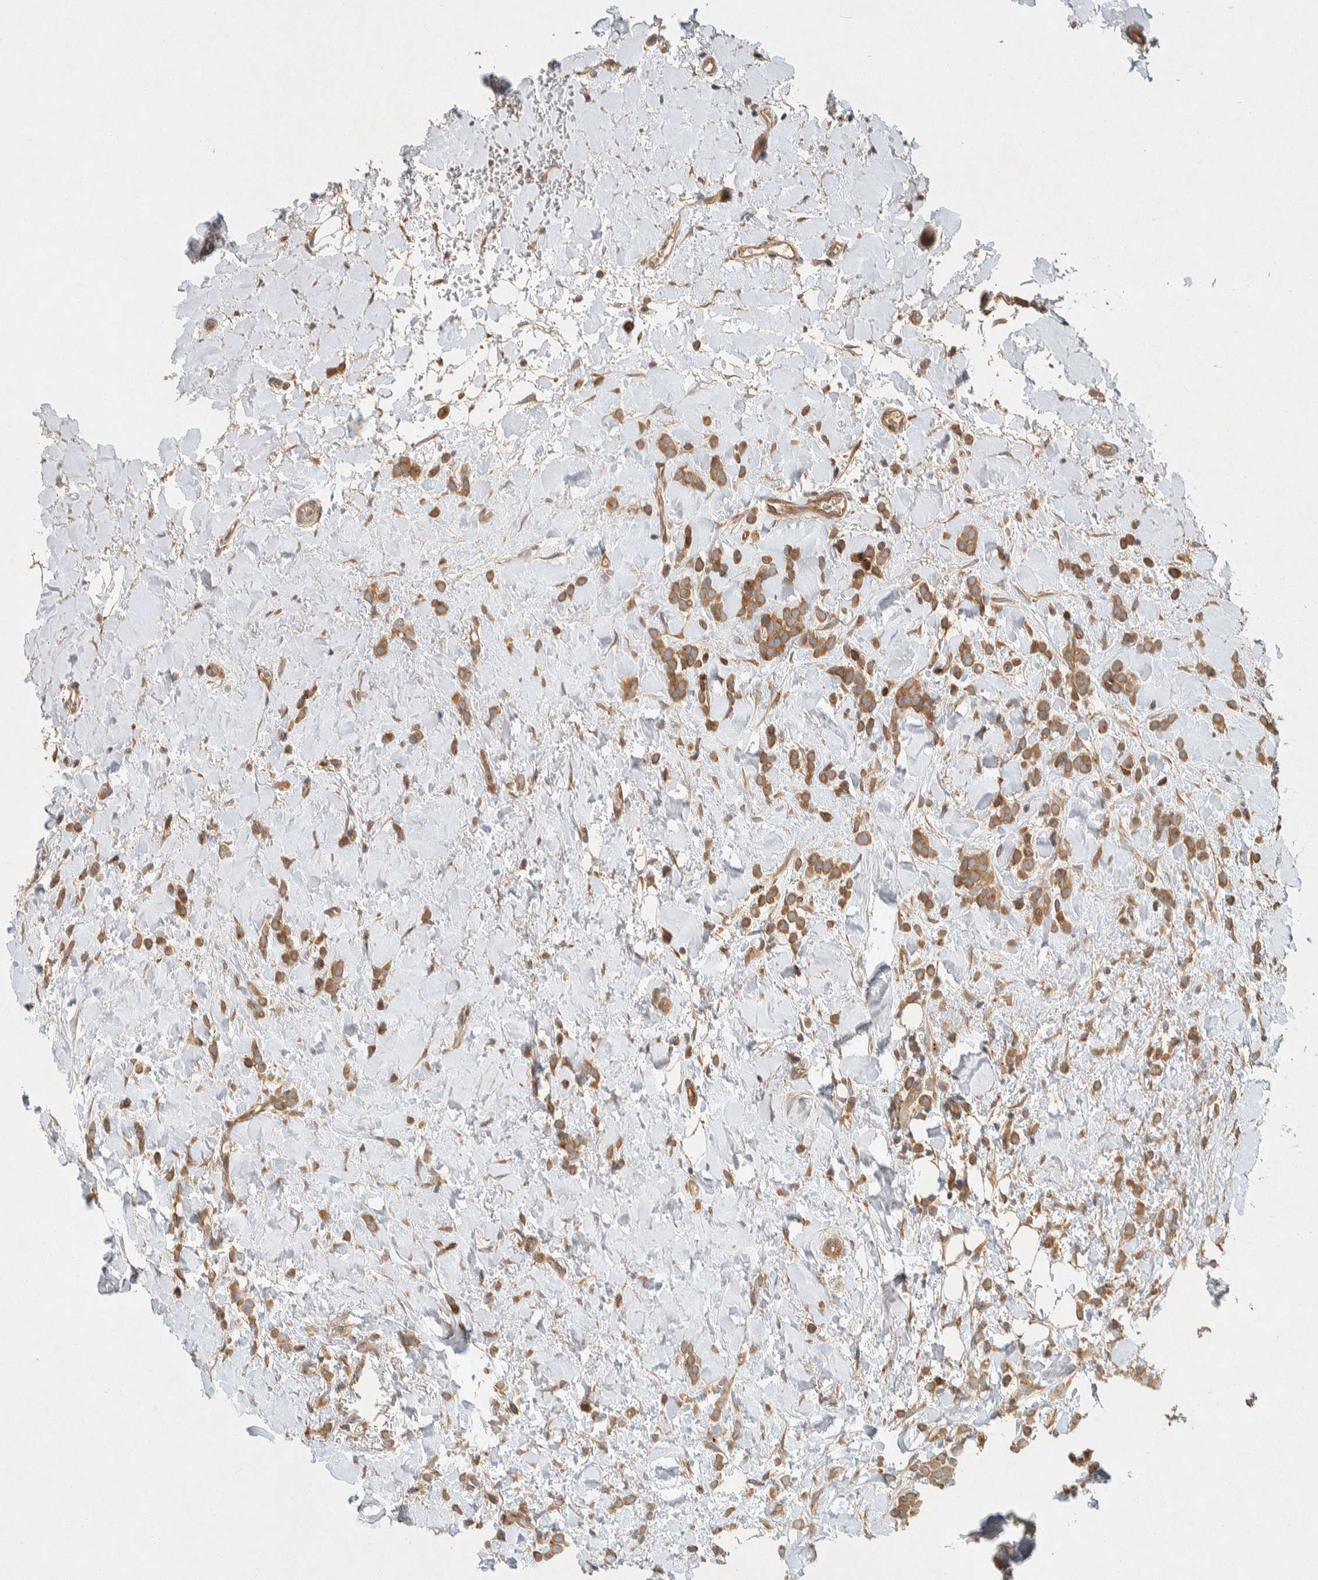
{"staining": {"intensity": "moderate", "quantity": ">75%", "location": "cytoplasmic/membranous"}, "tissue": "breast cancer", "cell_type": "Tumor cells", "image_type": "cancer", "snomed": [{"axis": "morphology", "description": "Normal tissue, NOS"}, {"axis": "morphology", "description": "Lobular carcinoma"}, {"axis": "topography", "description": "Breast"}], "caption": "High-power microscopy captured an immunohistochemistry histopathology image of breast cancer, revealing moderate cytoplasmic/membranous staining in about >75% of tumor cells.", "gene": "PXK", "patient": {"sex": "female", "age": 50}}